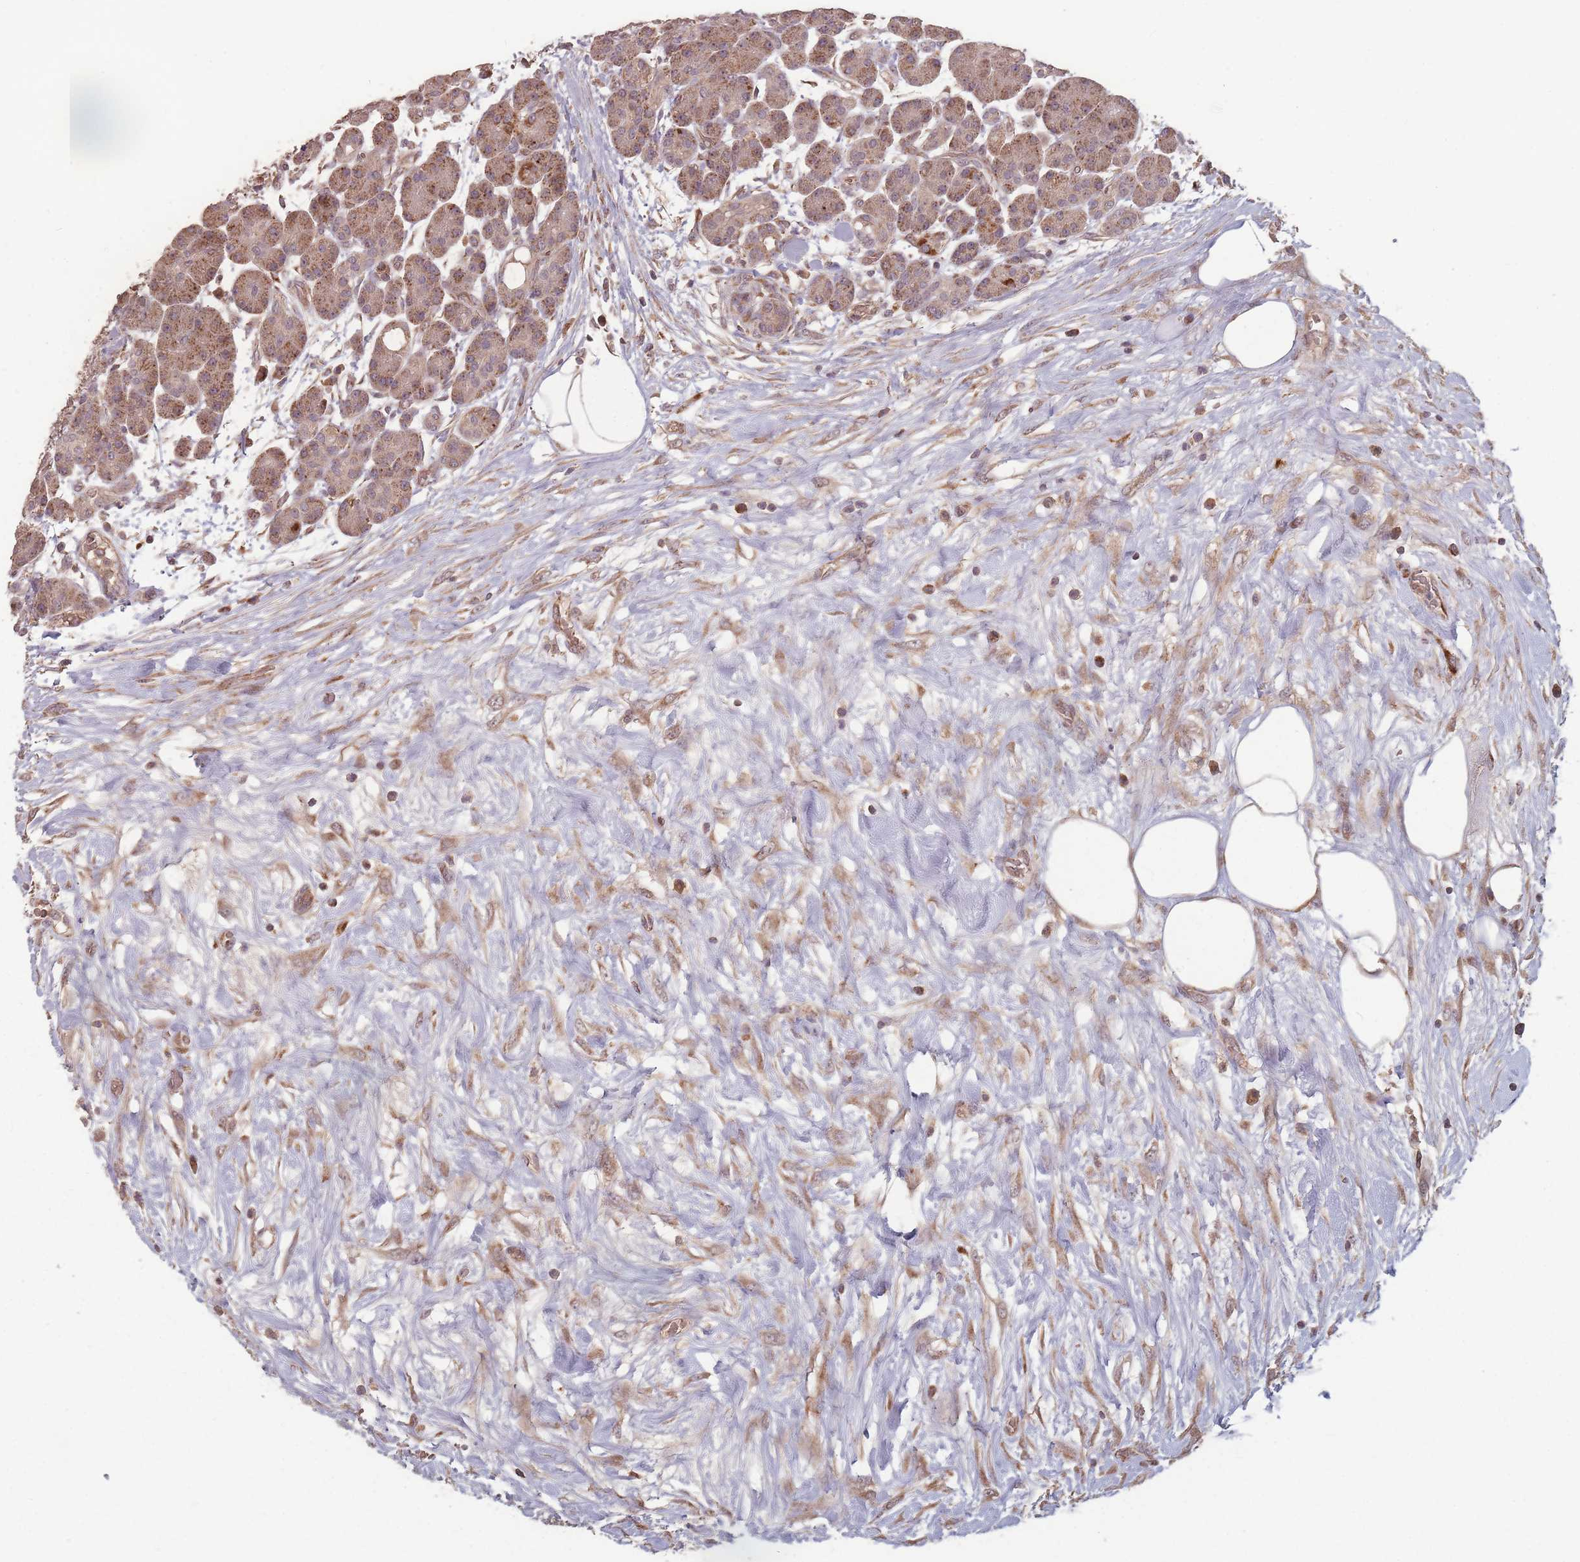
{"staining": {"intensity": "moderate", "quantity": ">75%", "location": "cytoplasmic/membranous"}, "tissue": "pancreas", "cell_type": "Exocrine glandular cells", "image_type": "normal", "snomed": [{"axis": "morphology", "description": "Normal tissue, NOS"}, {"axis": "topography", "description": "Pancreas"}], "caption": "Exocrine glandular cells demonstrate medium levels of moderate cytoplasmic/membranous expression in about >75% of cells in normal human pancreas. The protein is stained brown, and the nuclei are stained in blue (DAB IHC with brightfield microscopy, high magnification).", "gene": "LYRM7", "patient": {"sex": "male", "age": 63}}